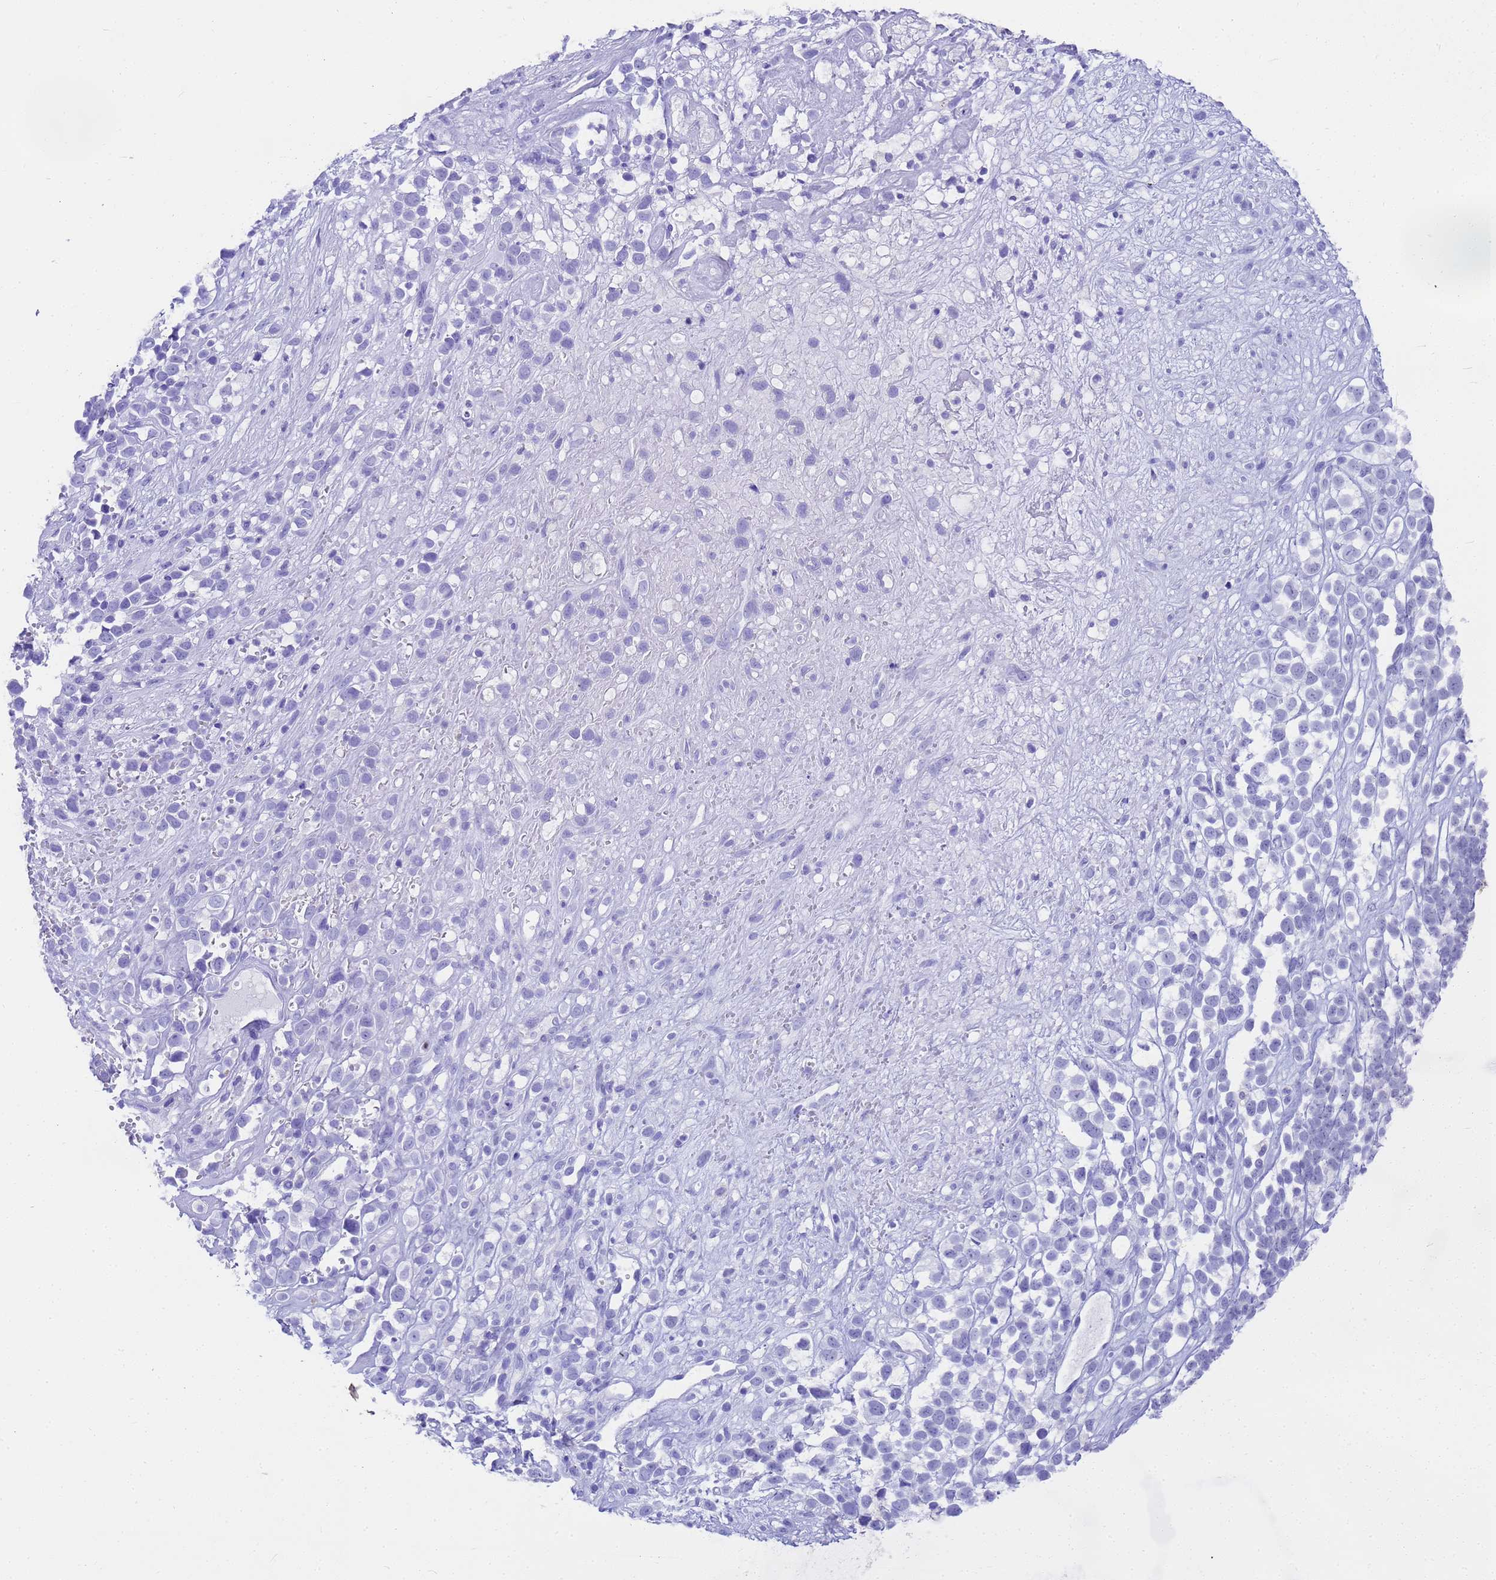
{"staining": {"intensity": "negative", "quantity": "none", "location": "none"}, "tissue": "melanoma", "cell_type": "Tumor cells", "image_type": "cancer", "snomed": [{"axis": "morphology", "description": "Malignant melanoma, NOS"}, {"axis": "topography", "description": "Nose, NOS"}], "caption": "Melanoma stained for a protein using IHC displays no staining tumor cells.", "gene": "MS4A13", "patient": {"sex": "female", "age": 48}}